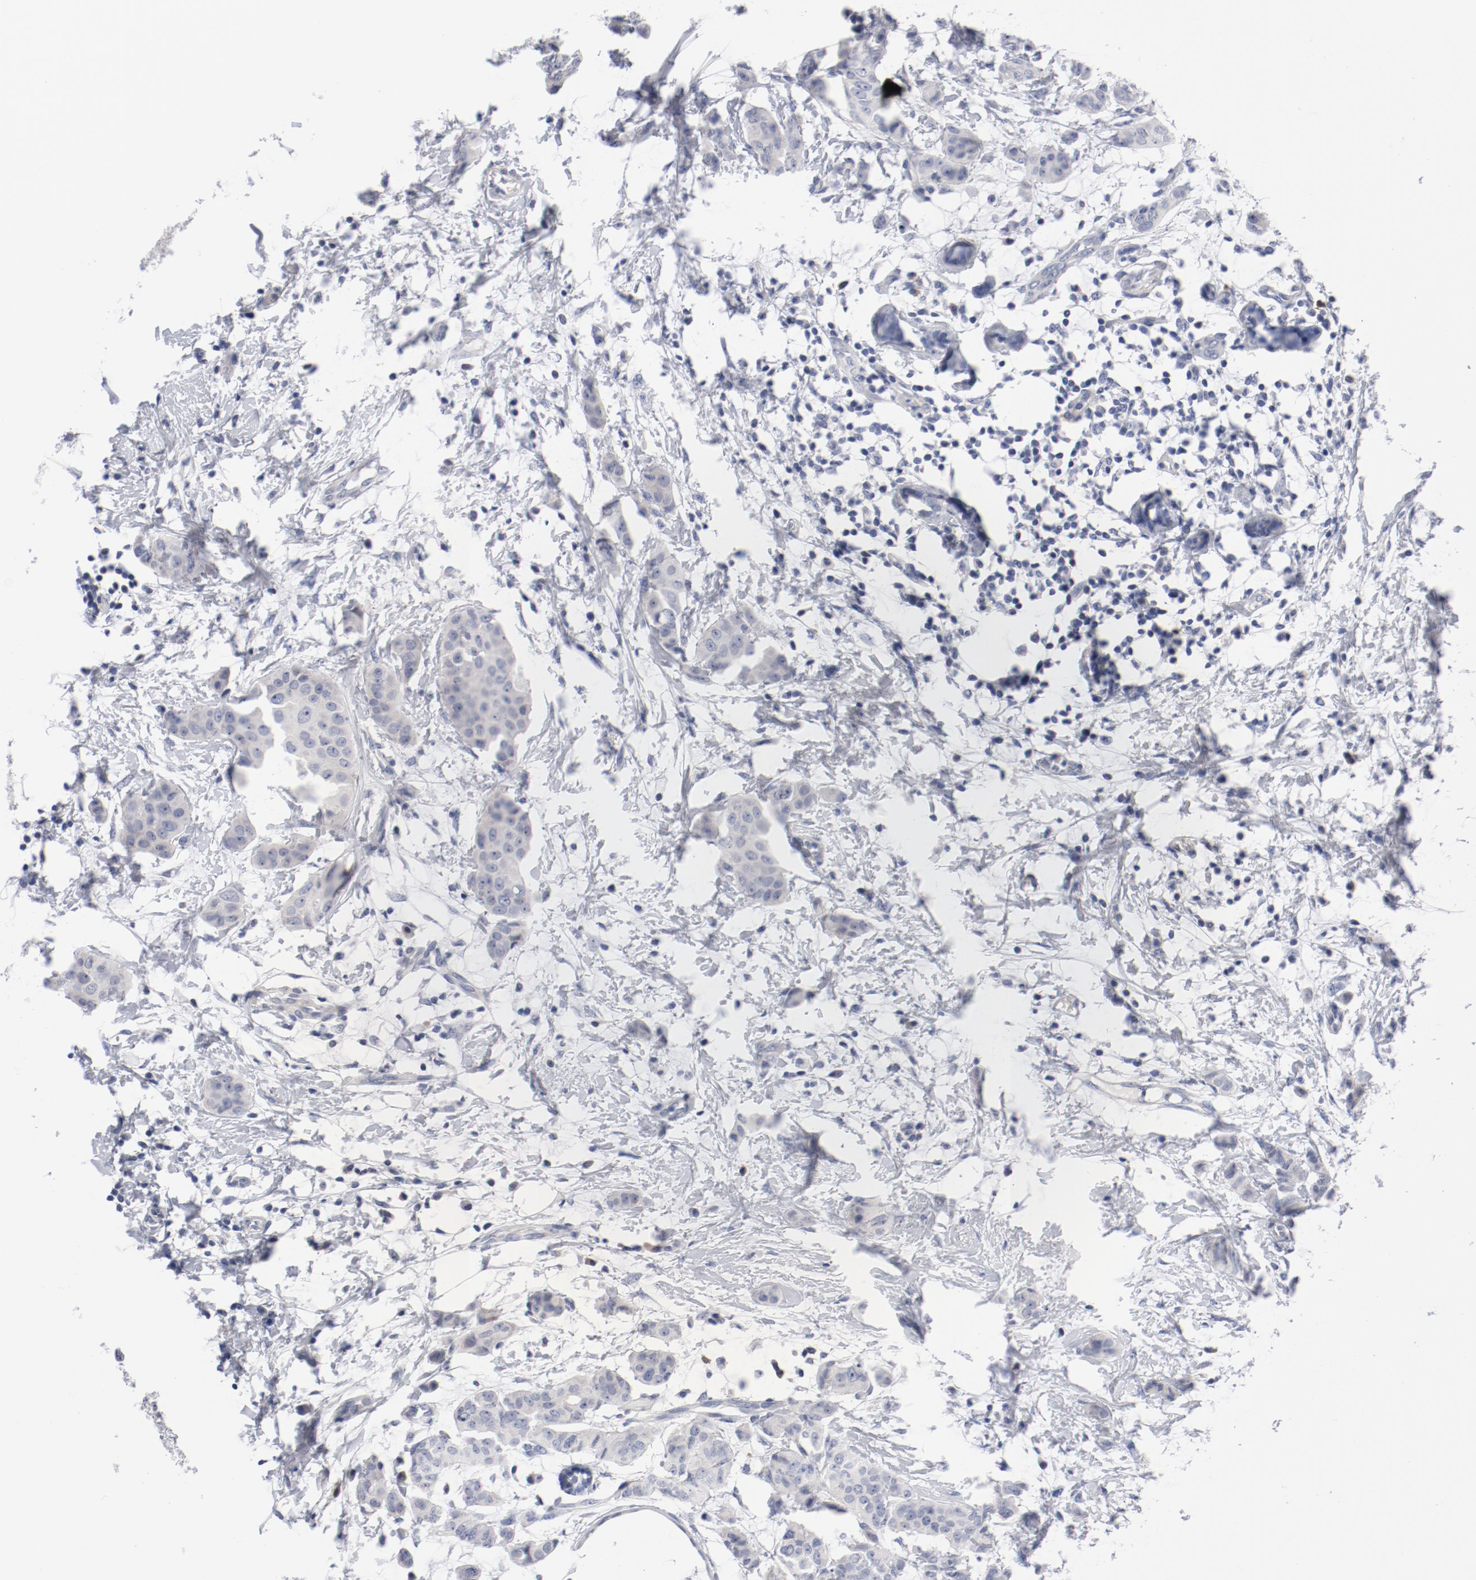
{"staining": {"intensity": "negative", "quantity": "none", "location": "none"}, "tissue": "breast cancer", "cell_type": "Tumor cells", "image_type": "cancer", "snomed": [{"axis": "morphology", "description": "Duct carcinoma"}, {"axis": "topography", "description": "Breast"}], "caption": "Immunohistochemistry (IHC) of human breast cancer (intraductal carcinoma) displays no staining in tumor cells.", "gene": "KCNK13", "patient": {"sex": "female", "age": 40}}